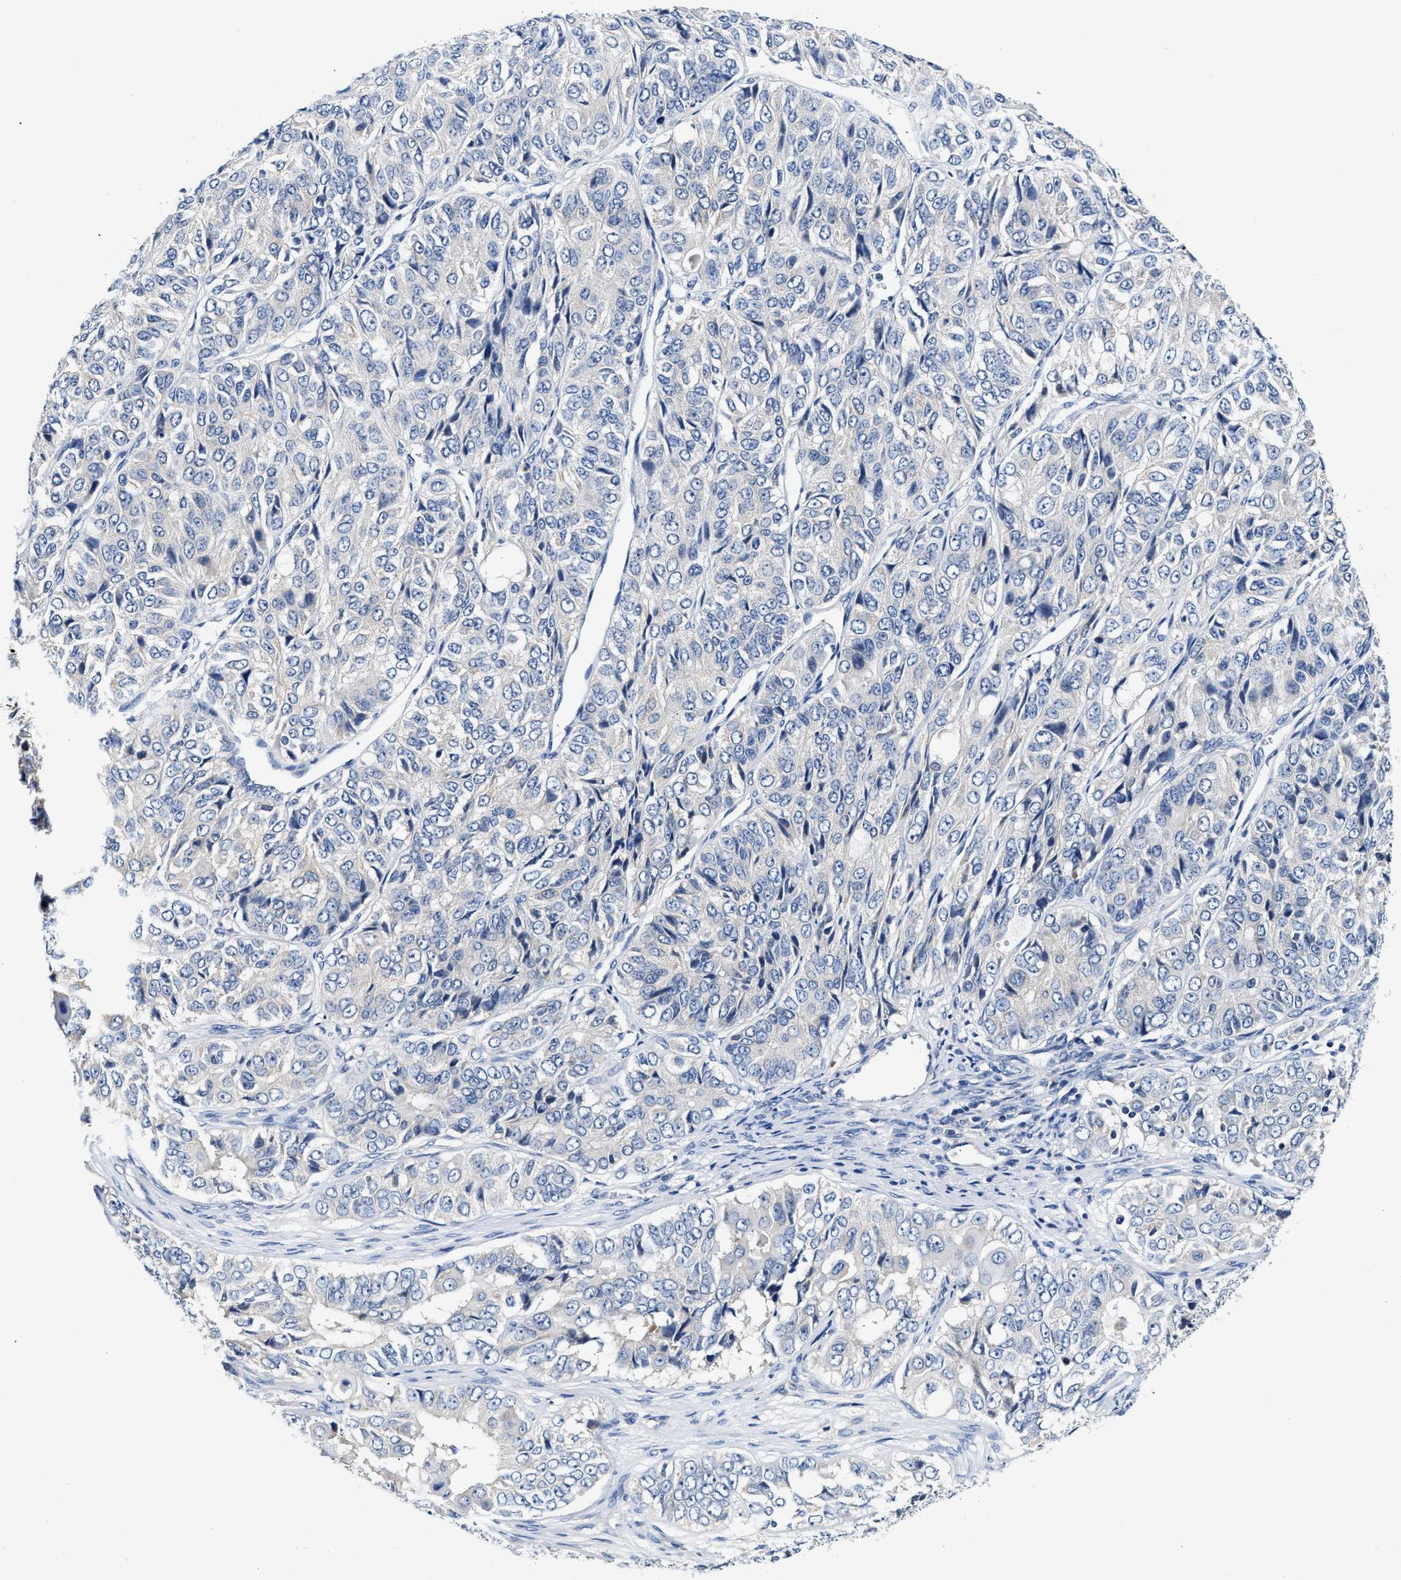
{"staining": {"intensity": "negative", "quantity": "none", "location": "none"}, "tissue": "ovarian cancer", "cell_type": "Tumor cells", "image_type": "cancer", "snomed": [{"axis": "morphology", "description": "Carcinoma, endometroid"}, {"axis": "topography", "description": "Ovary"}], "caption": "This is a histopathology image of immunohistochemistry (IHC) staining of endometroid carcinoma (ovarian), which shows no positivity in tumor cells. Nuclei are stained in blue.", "gene": "FAM185A", "patient": {"sex": "female", "age": 51}}